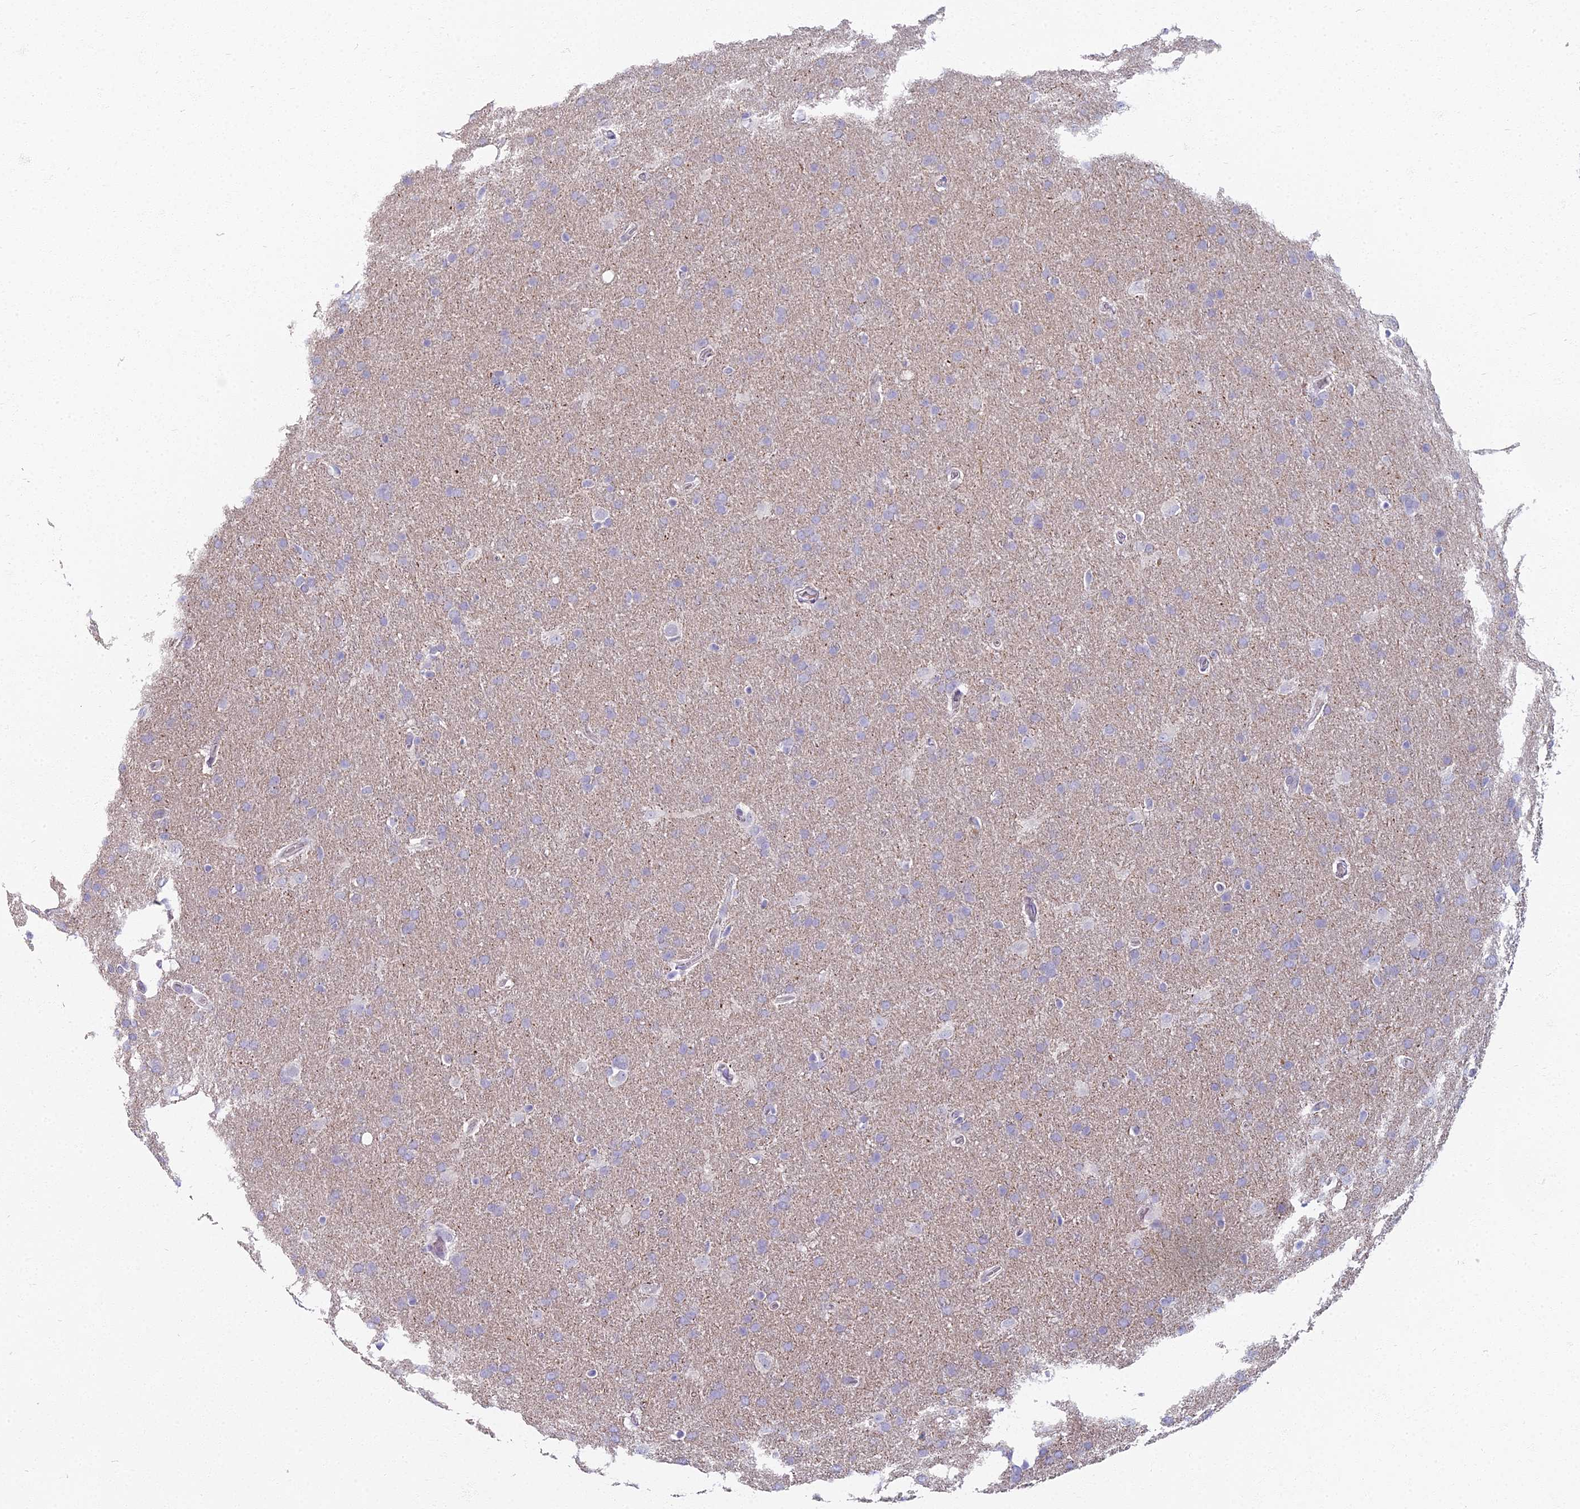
{"staining": {"intensity": "negative", "quantity": "none", "location": "none"}, "tissue": "glioma", "cell_type": "Tumor cells", "image_type": "cancer", "snomed": [{"axis": "morphology", "description": "Glioma, malignant, Low grade"}, {"axis": "topography", "description": "Brain"}], "caption": "Image shows no protein staining in tumor cells of glioma tissue.", "gene": "ARL15", "patient": {"sex": "female", "age": 32}}